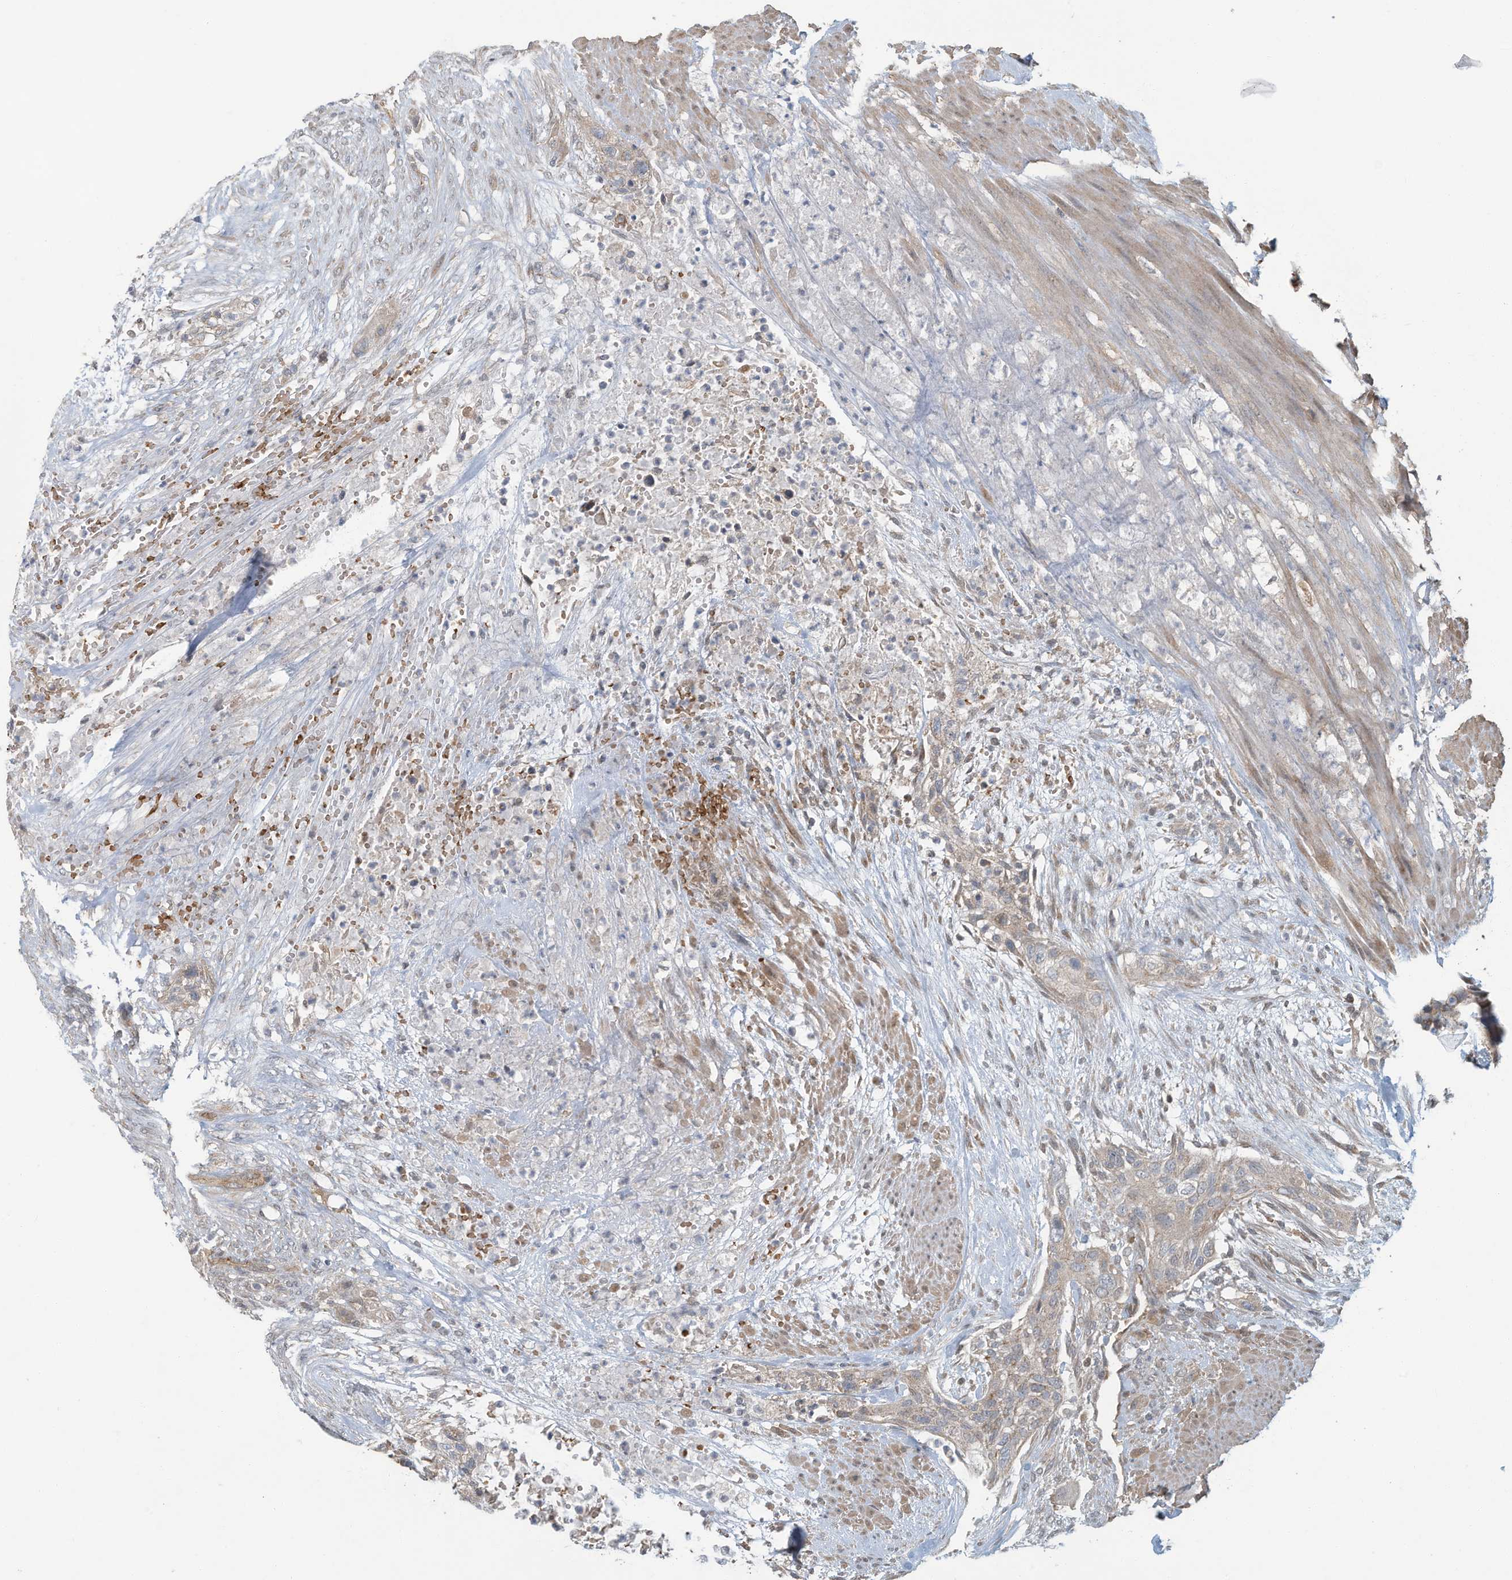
{"staining": {"intensity": "weak", "quantity": "<25%", "location": "cytoplasmic/membranous"}, "tissue": "urothelial cancer", "cell_type": "Tumor cells", "image_type": "cancer", "snomed": [{"axis": "morphology", "description": "Urothelial carcinoma, High grade"}, {"axis": "topography", "description": "Urinary bladder"}], "caption": "Tumor cells are negative for brown protein staining in urothelial cancer.", "gene": "ERI2", "patient": {"sex": "male", "age": 35}}